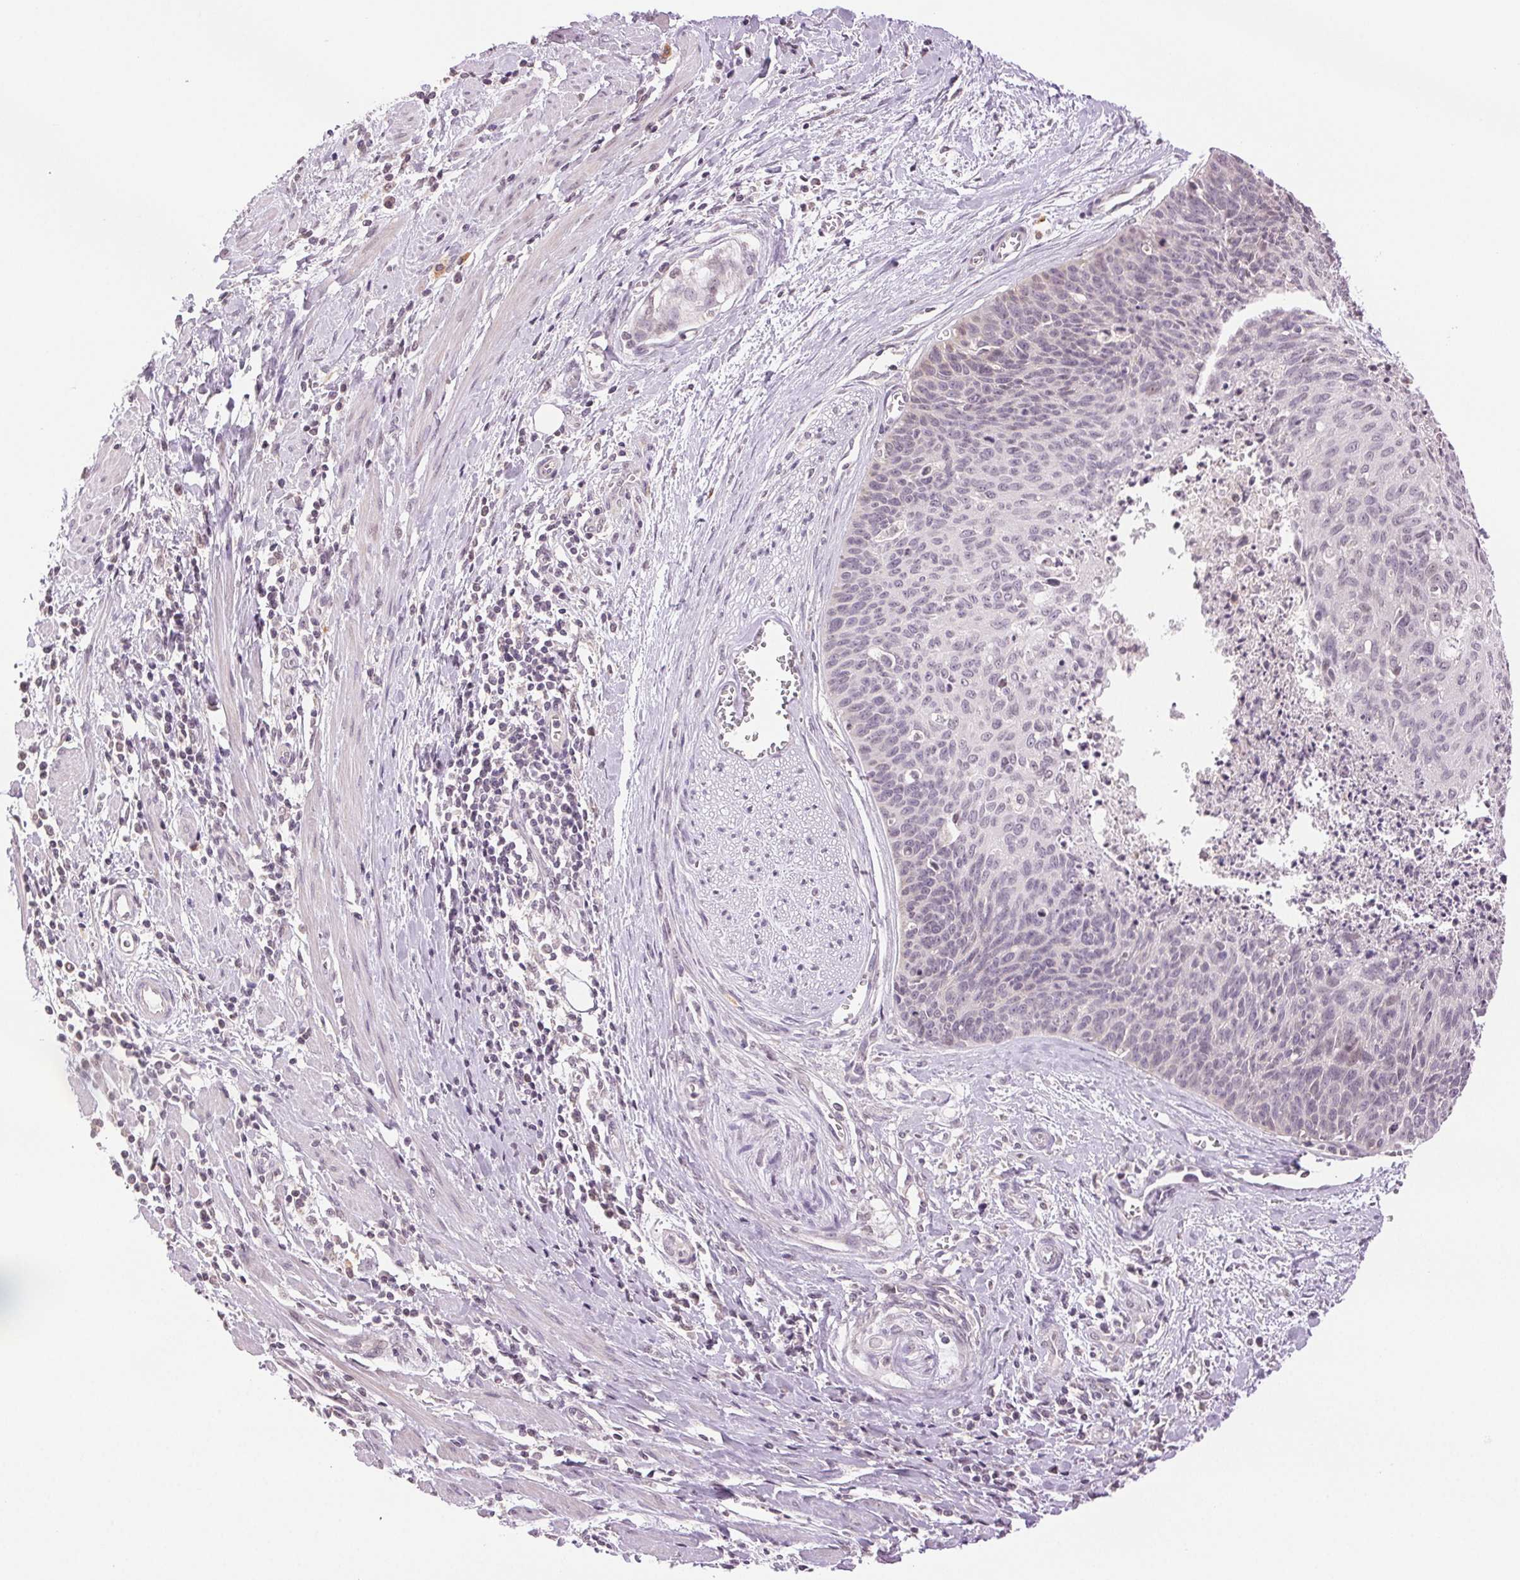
{"staining": {"intensity": "negative", "quantity": "none", "location": "none"}, "tissue": "cervical cancer", "cell_type": "Tumor cells", "image_type": "cancer", "snomed": [{"axis": "morphology", "description": "Squamous cell carcinoma, NOS"}, {"axis": "topography", "description": "Cervix"}], "caption": "Immunohistochemistry image of human cervical cancer stained for a protein (brown), which shows no staining in tumor cells.", "gene": "TNNT3", "patient": {"sex": "female", "age": 55}}